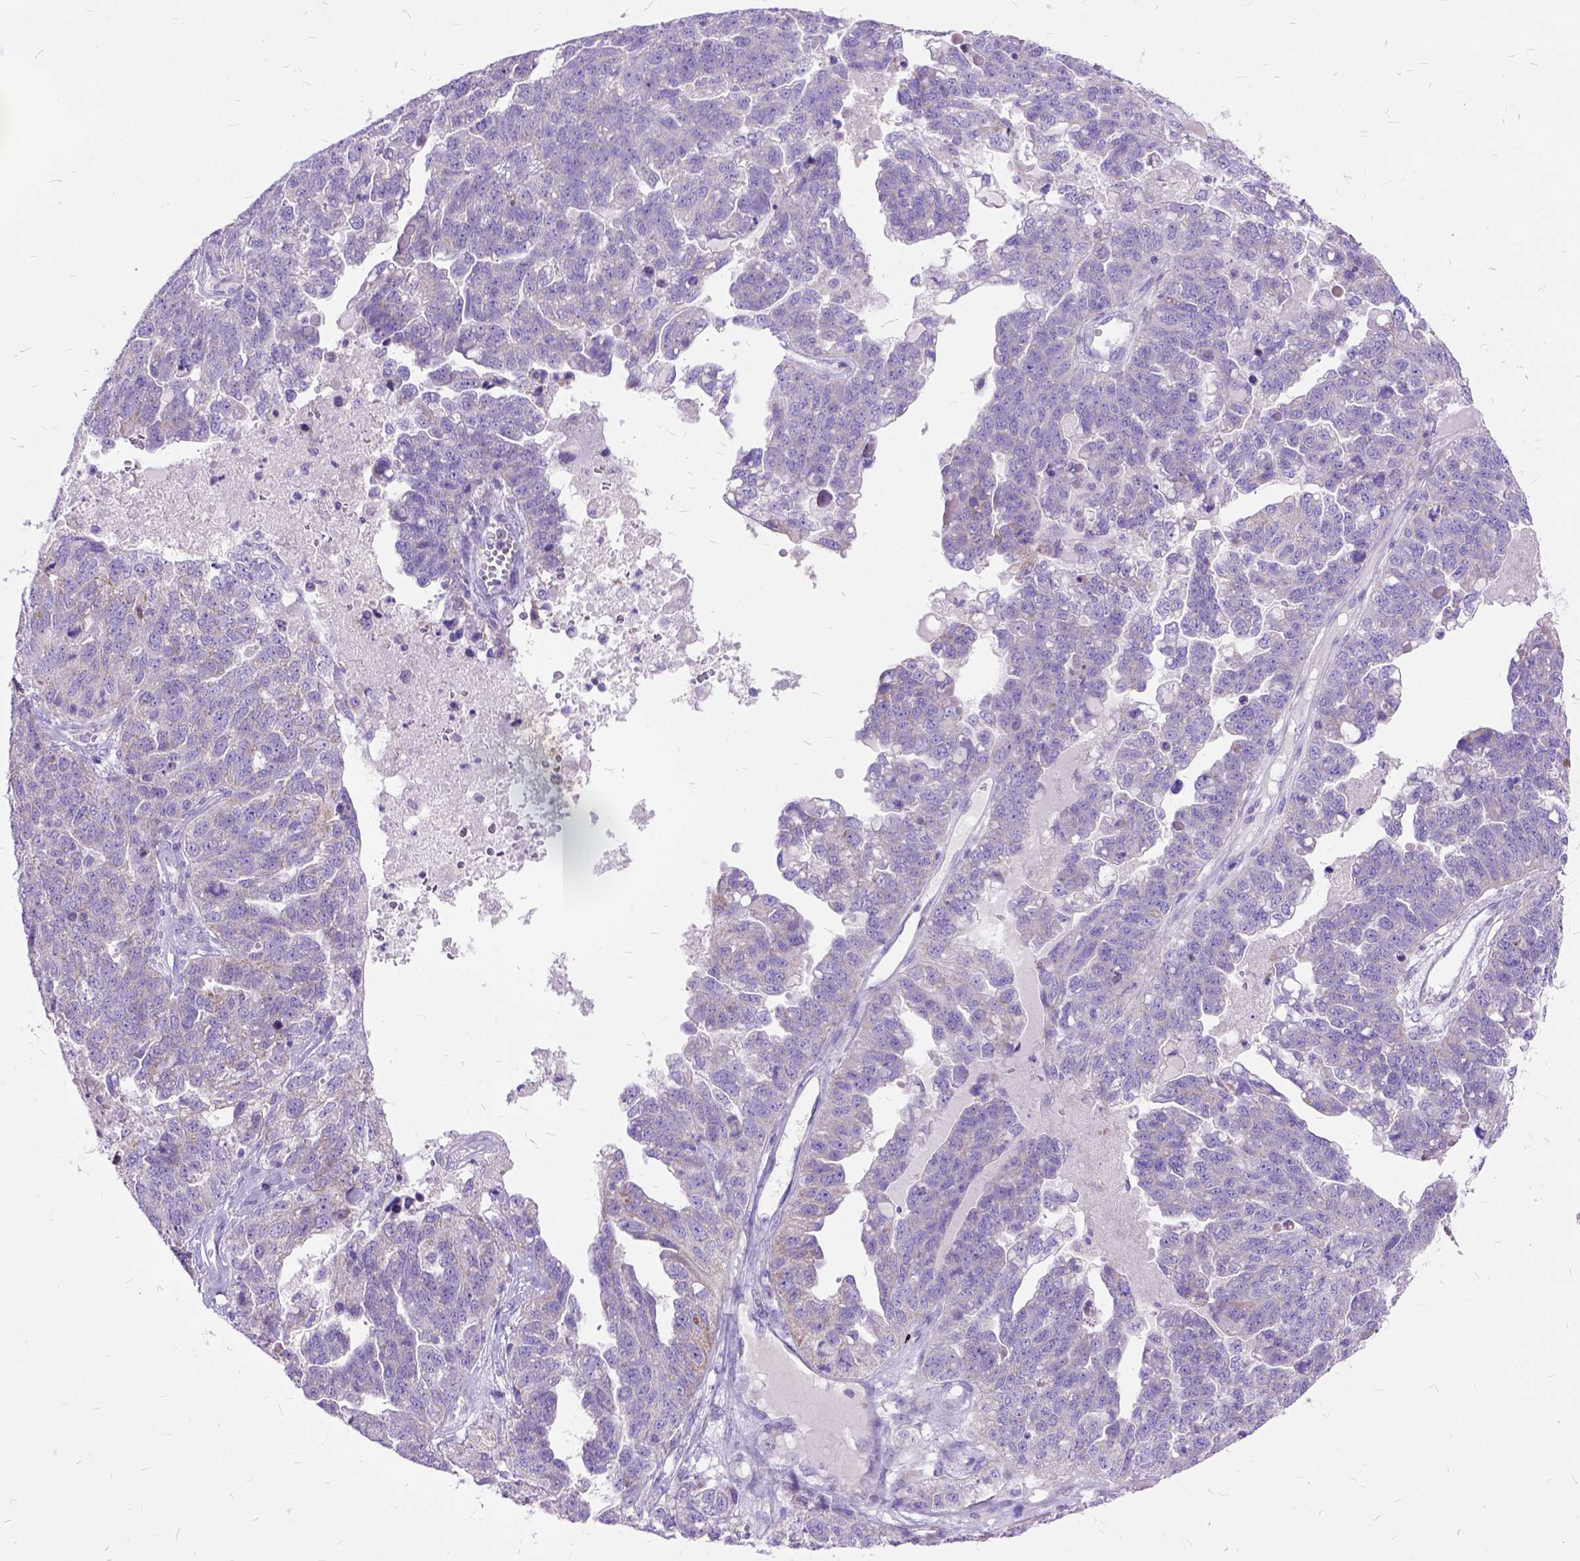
{"staining": {"intensity": "negative", "quantity": "none", "location": "none"}, "tissue": "ovarian cancer", "cell_type": "Tumor cells", "image_type": "cancer", "snomed": [{"axis": "morphology", "description": "Cystadenocarcinoma, serous, NOS"}, {"axis": "topography", "description": "Ovary"}], "caption": "Immunohistochemistry of human ovarian cancer (serous cystadenocarcinoma) displays no staining in tumor cells.", "gene": "CTAG2", "patient": {"sex": "female", "age": 71}}